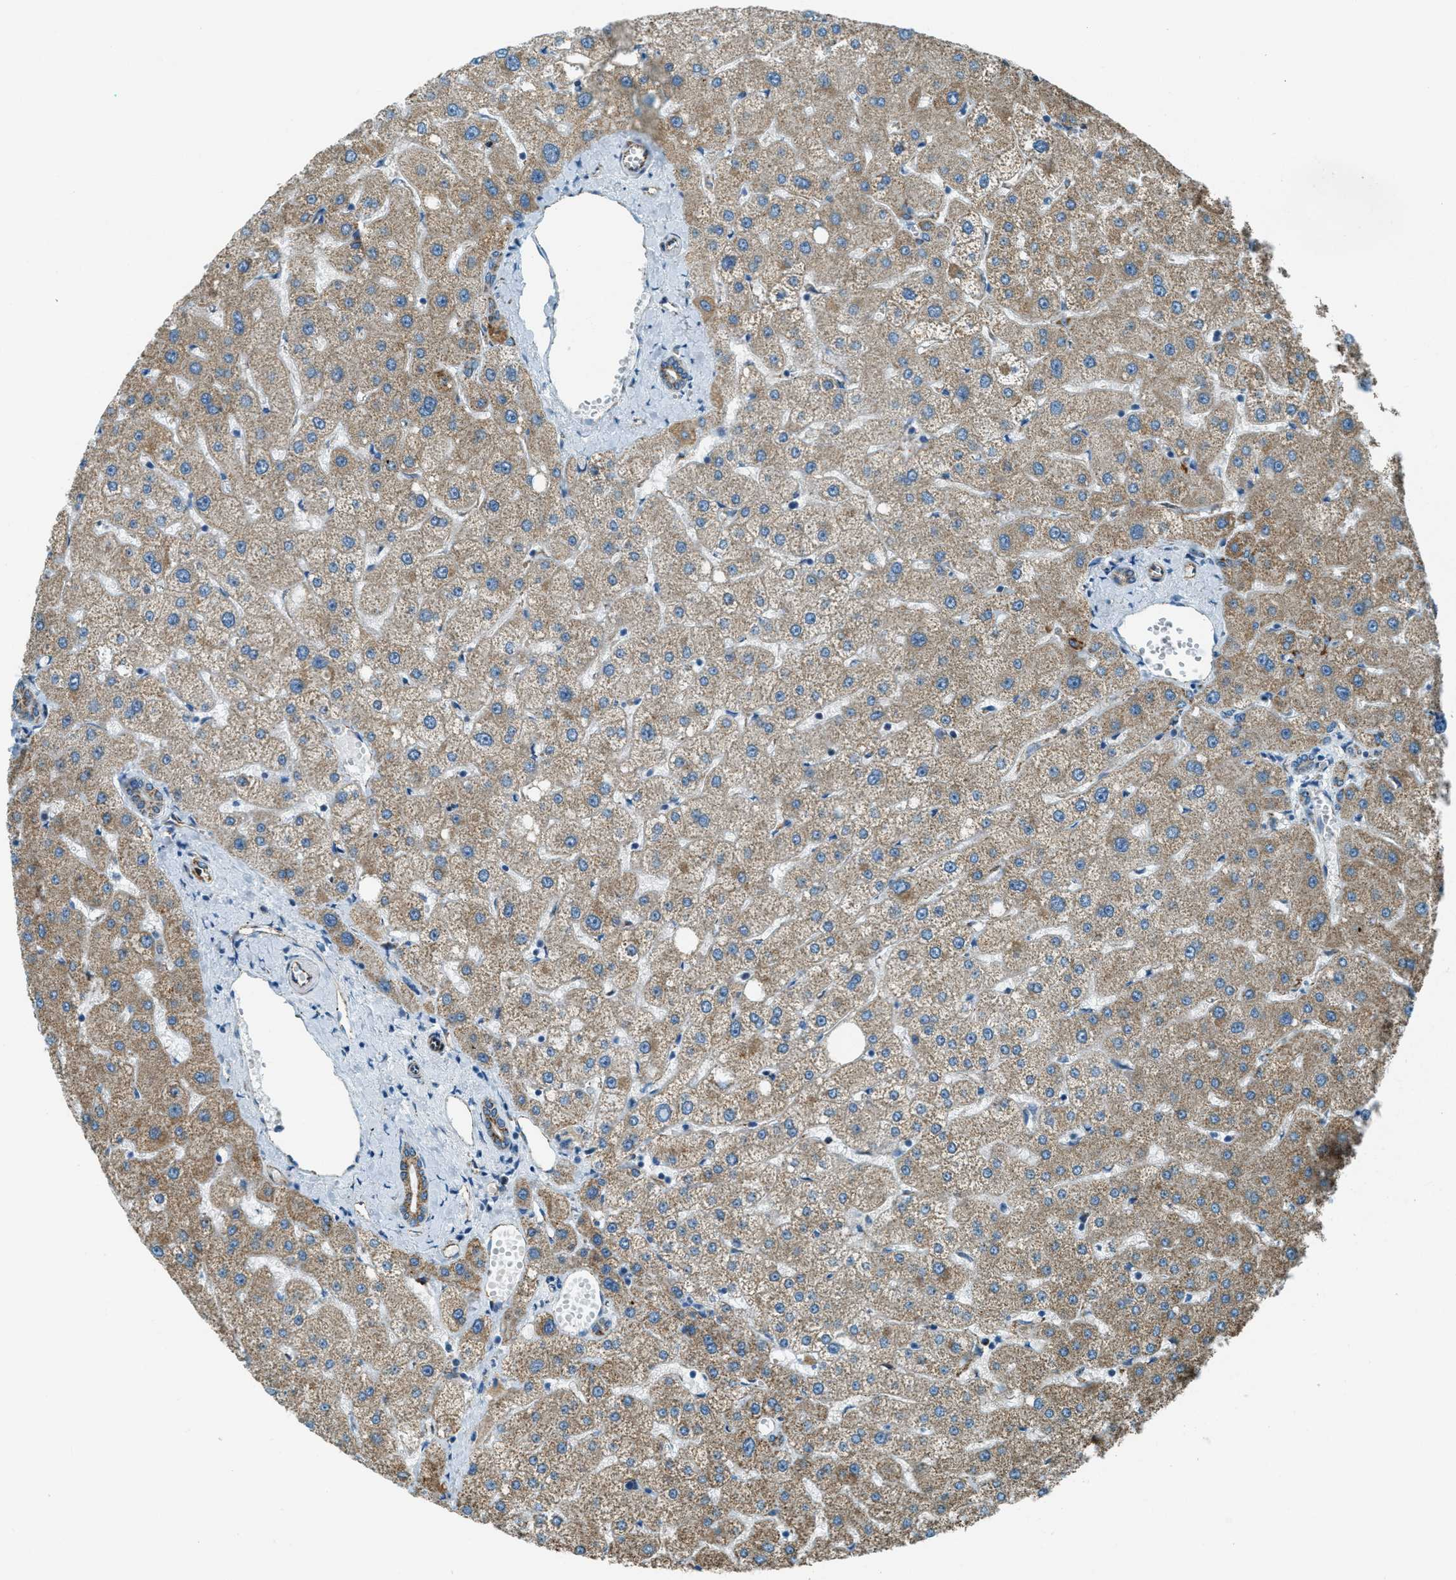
{"staining": {"intensity": "moderate", "quantity": "<25%", "location": "cytoplasmic/membranous"}, "tissue": "liver", "cell_type": "Cholangiocytes", "image_type": "normal", "snomed": [{"axis": "morphology", "description": "Normal tissue, NOS"}, {"axis": "topography", "description": "Liver"}], "caption": "Immunohistochemistry (IHC) of unremarkable liver demonstrates low levels of moderate cytoplasmic/membranous positivity in approximately <25% of cholangiocytes.", "gene": "CHST15", "patient": {"sex": "male", "age": 73}}